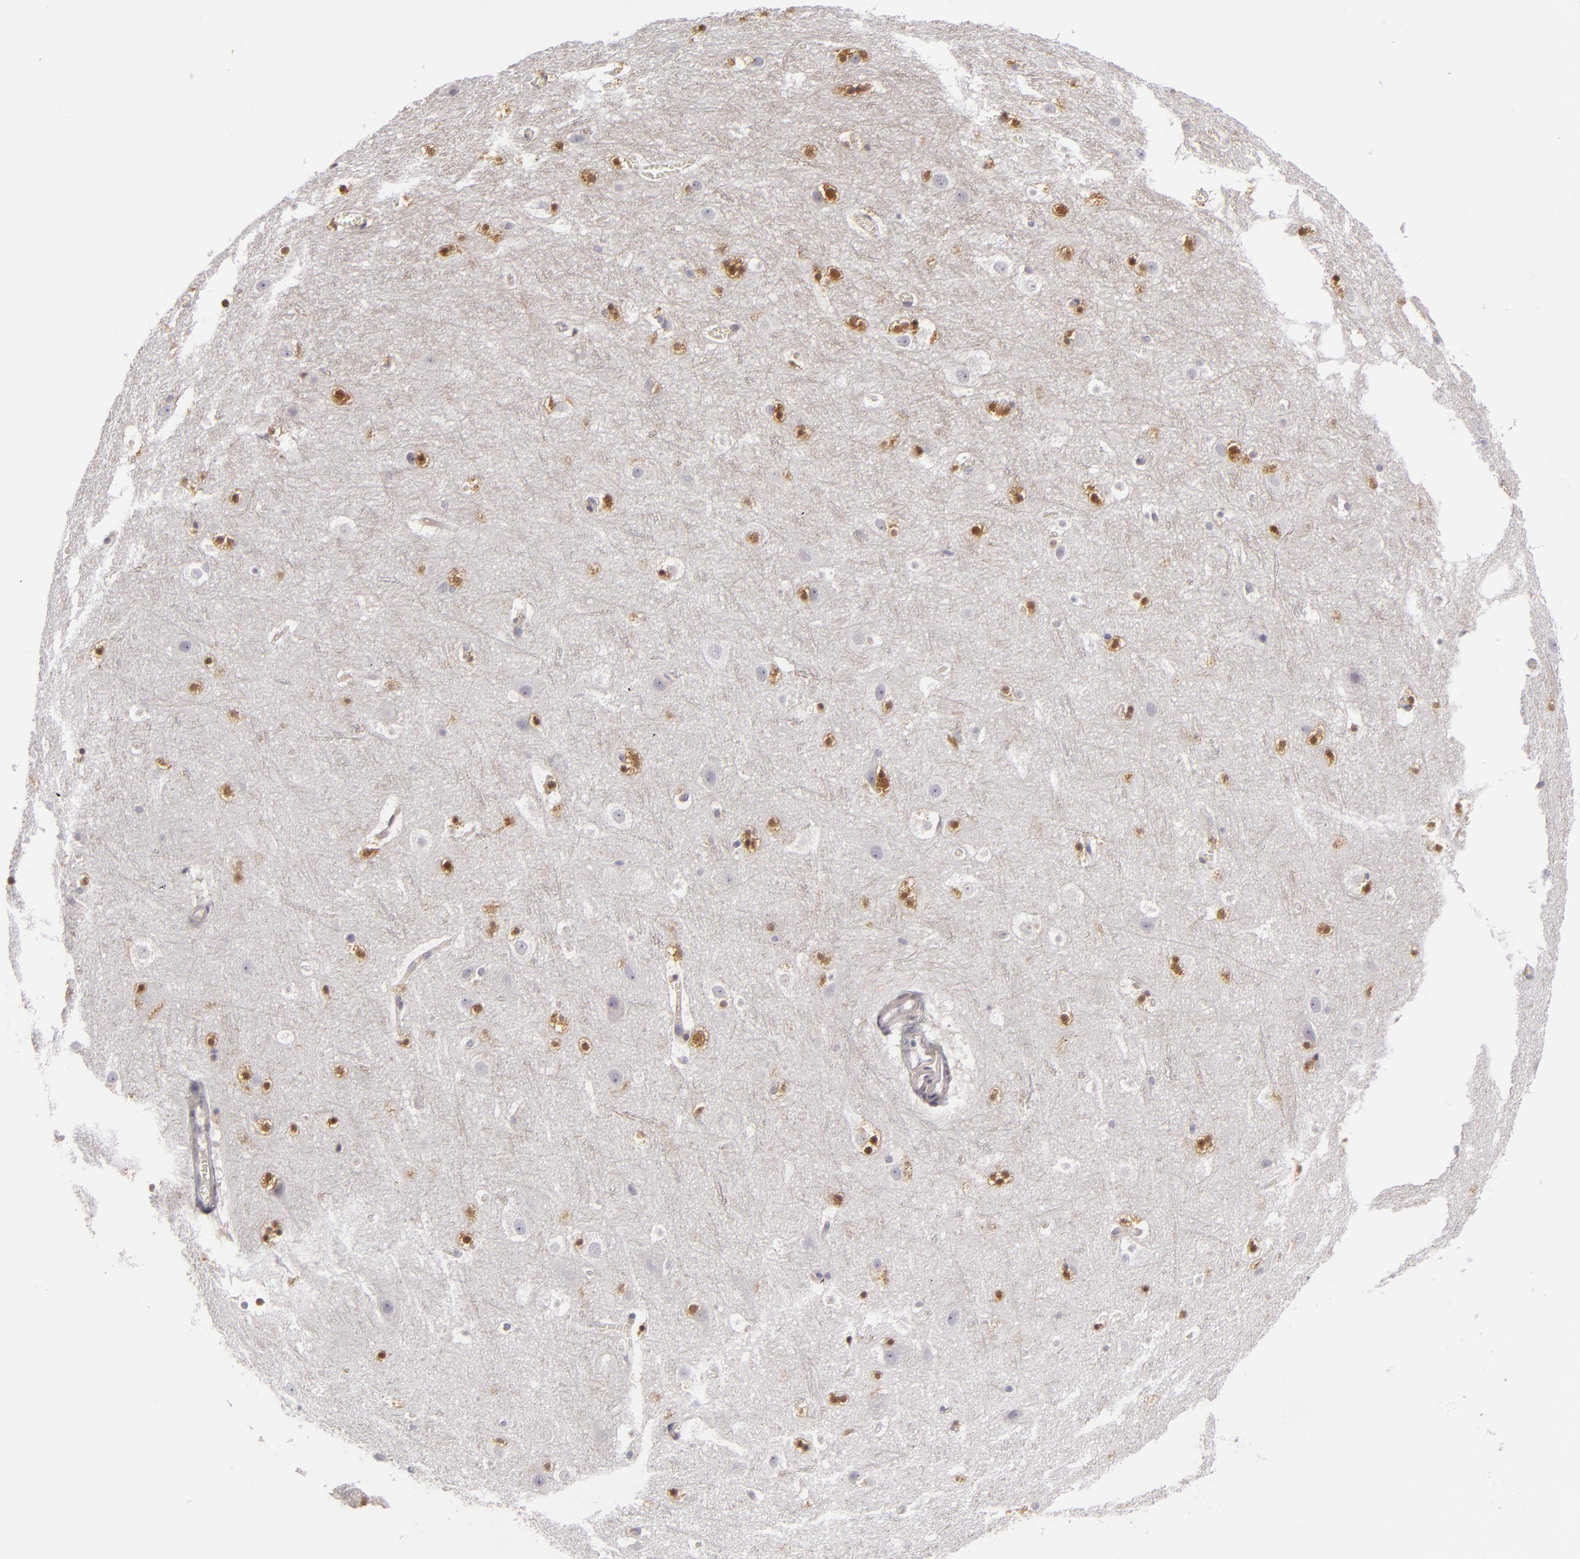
{"staining": {"intensity": "negative", "quantity": "none", "location": "none"}, "tissue": "cerebral cortex", "cell_type": "Endothelial cells", "image_type": "normal", "snomed": [{"axis": "morphology", "description": "Normal tissue, NOS"}, {"axis": "topography", "description": "Cerebral cortex"}], "caption": "Micrograph shows no protein expression in endothelial cells of normal cerebral cortex.", "gene": "EFS", "patient": {"sex": "male", "age": 45}}